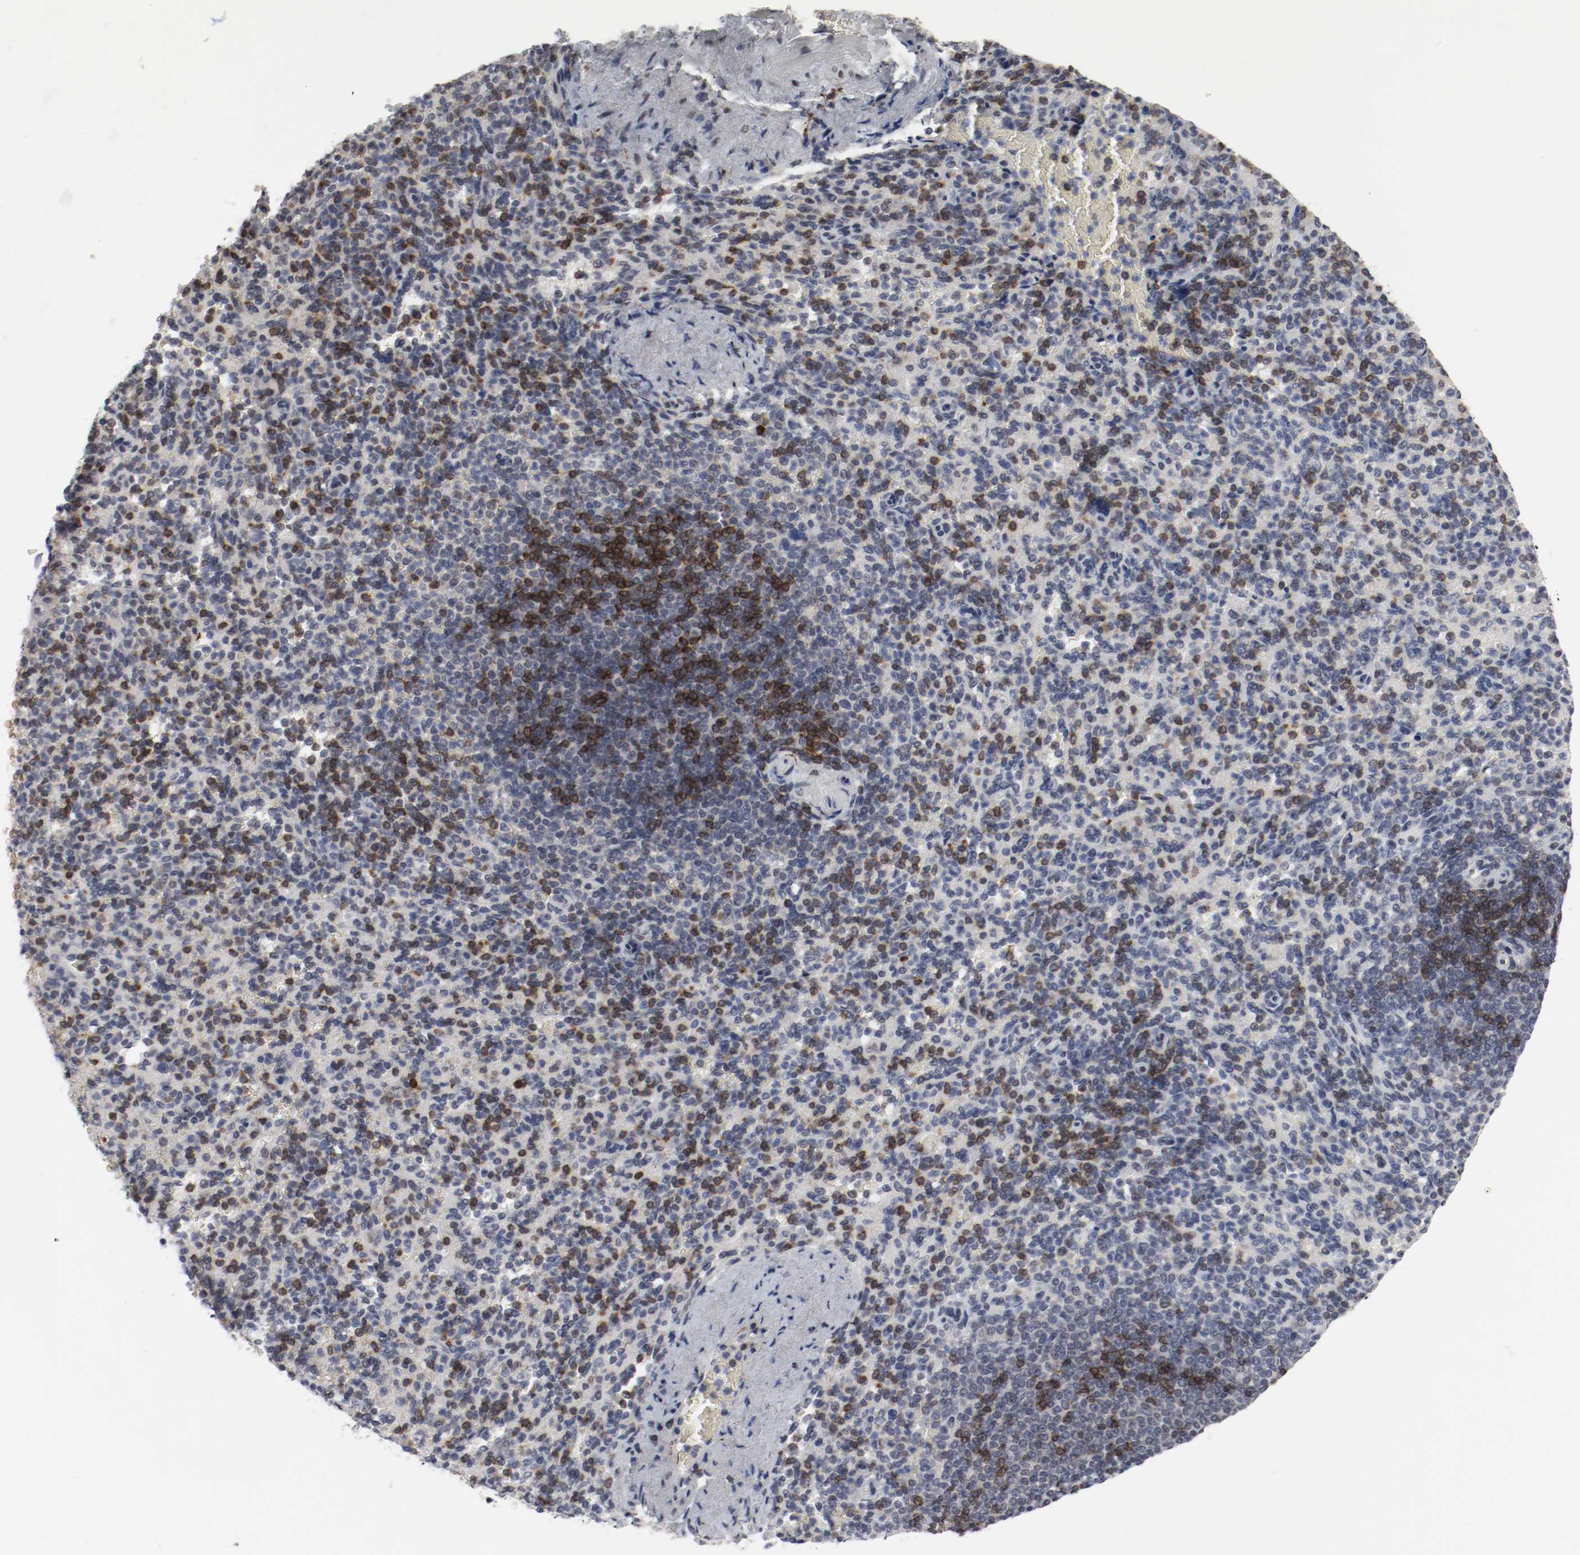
{"staining": {"intensity": "moderate", "quantity": "25%-75%", "location": "cytoplasmic/membranous"}, "tissue": "spleen", "cell_type": "Cells in red pulp", "image_type": "normal", "snomed": [{"axis": "morphology", "description": "Normal tissue, NOS"}, {"axis": "topography", "description": "Spleen"}], "caption": "Human spleen stained with a brown dye demonstrates moderate cytoplasmic/membranous positive expression in about 25%-75% of cells in red pulp.", "gene": "JUND", "patient": {"sex": "female", "age": 74}}